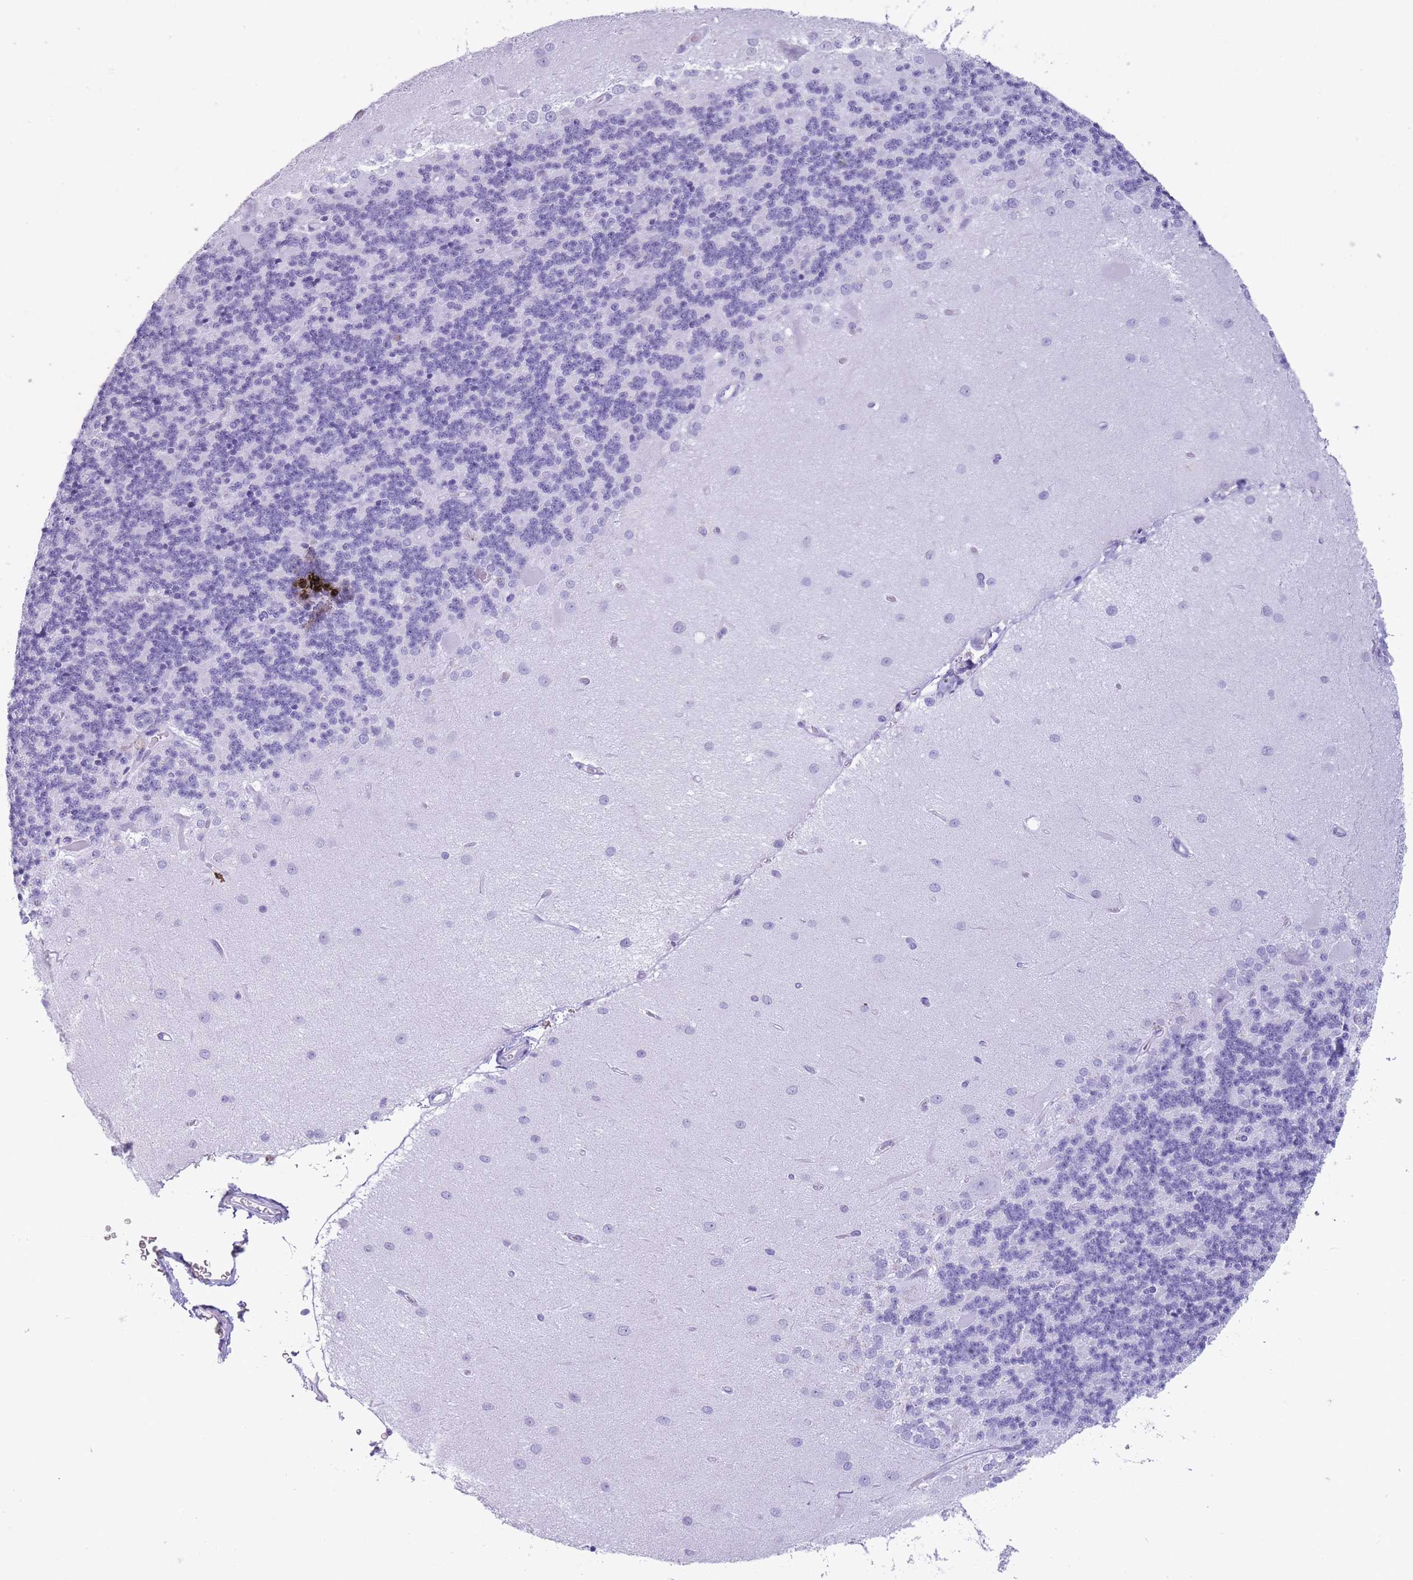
{"staining": {"intensity": "negative", "quantity": "none", "location": "none"}, "tissue": "cerebellum", "cell_type": "Cells in granular layer", "image_type": "normal", "snomed": [{"axis": "morphology", "description": "Normal tissue, NOS"}, {"axis": "topography", "description": "Cerebellum"}], "caption": "Cells in granular layer show no significant protein staining in unremarkable cerebellum. (IHC, brightfield microscopy, high magnification).", "gene": "OR4F16", "patient": {"sex": "female", "age": 29}}